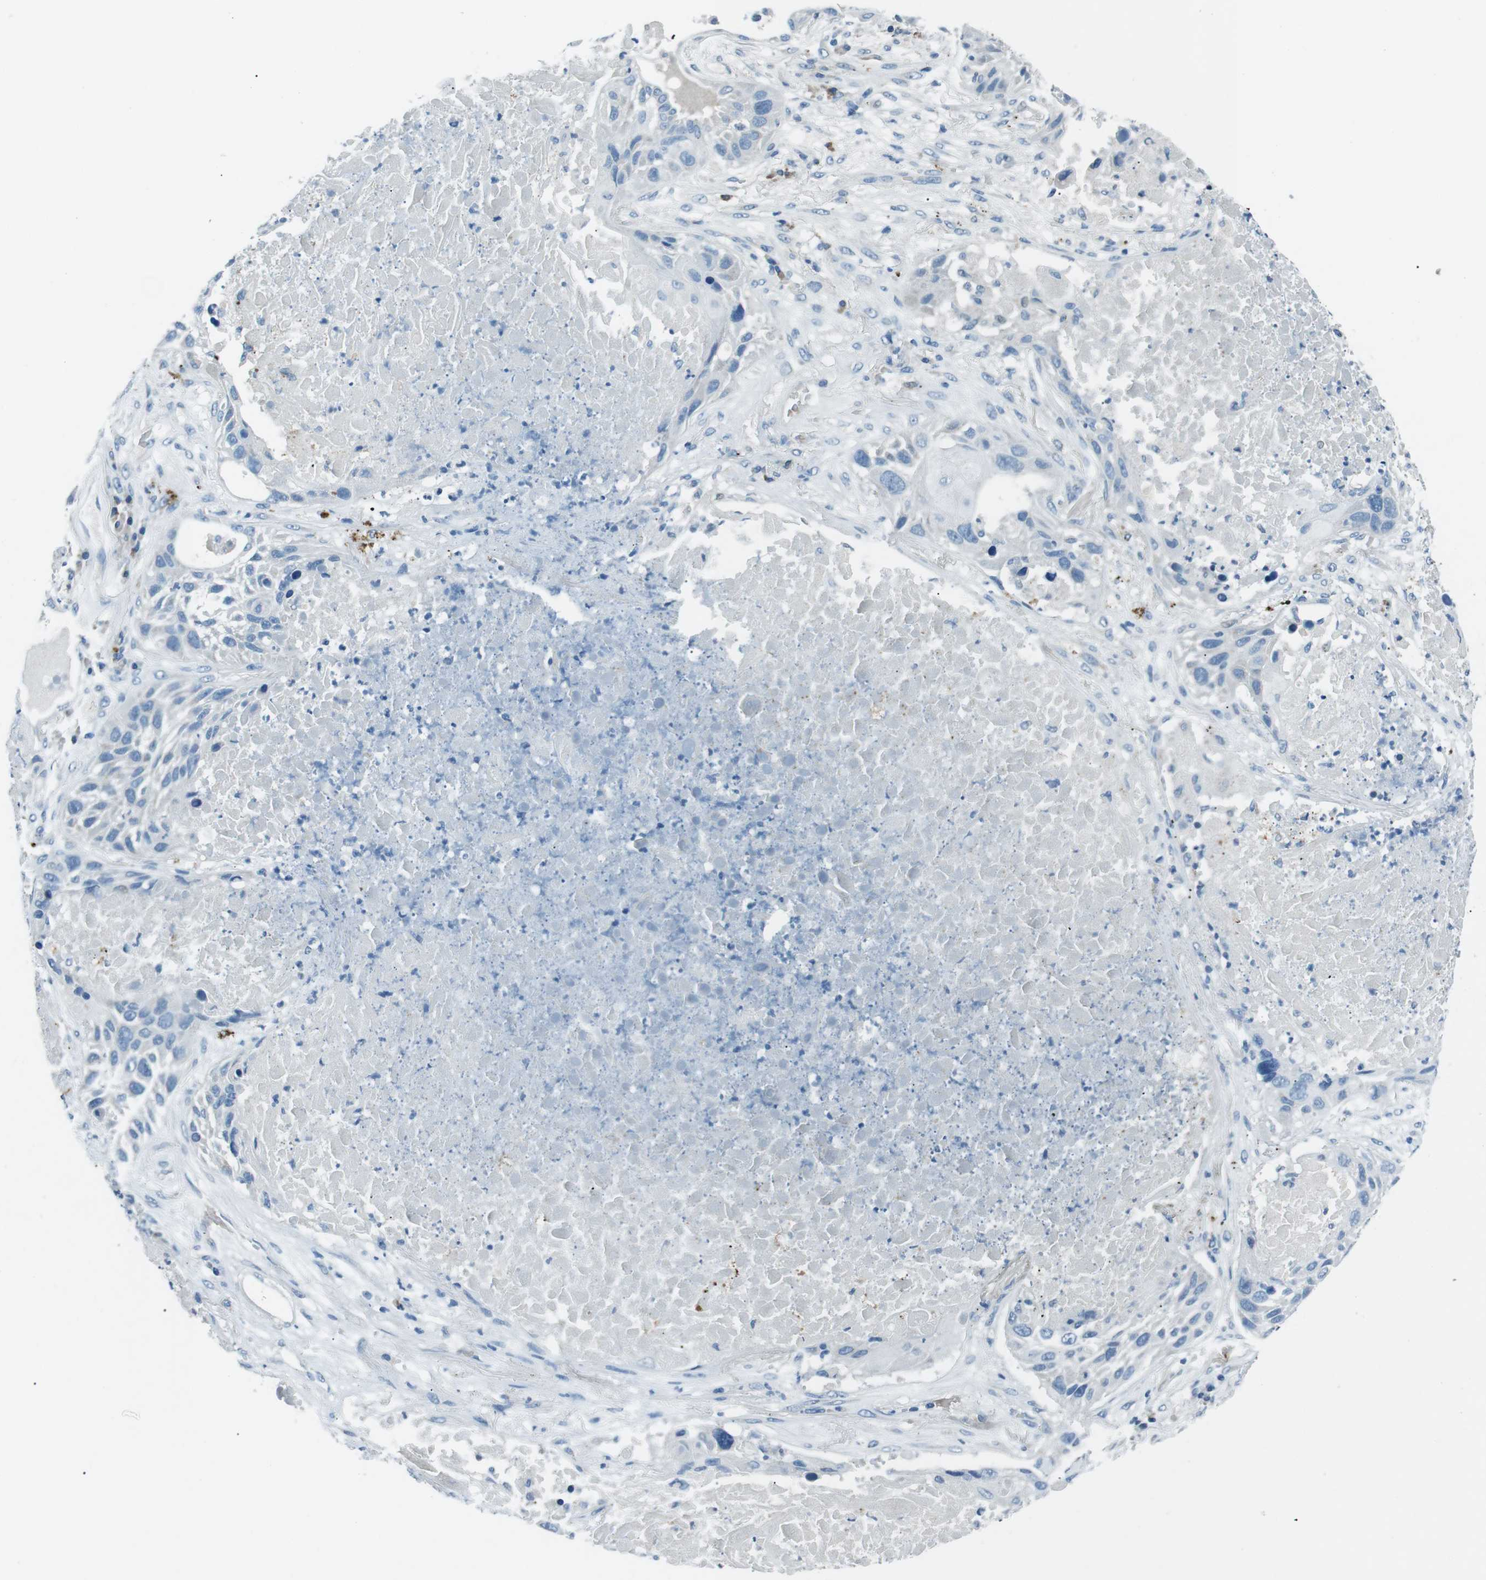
{"staining": {"intensity": "negative", "quantity": "none", "location": "none"}, "tissue": "lung cancer", "cell_type": "Tumor cells", "image_type": "cancer", "snomed": [{"axis": "morphology", "description": "Squamous cell carcinoma, NOS"}, {"axis": "topography", "description": "Lung"}], "caption": "Human squamous cell carcinoma (lung) stained for a protein using immunohistochemistry displays no staining in tumor cells.", "gene": "ST6GAL1", "patient": {"sex": "male", "age": 57}}